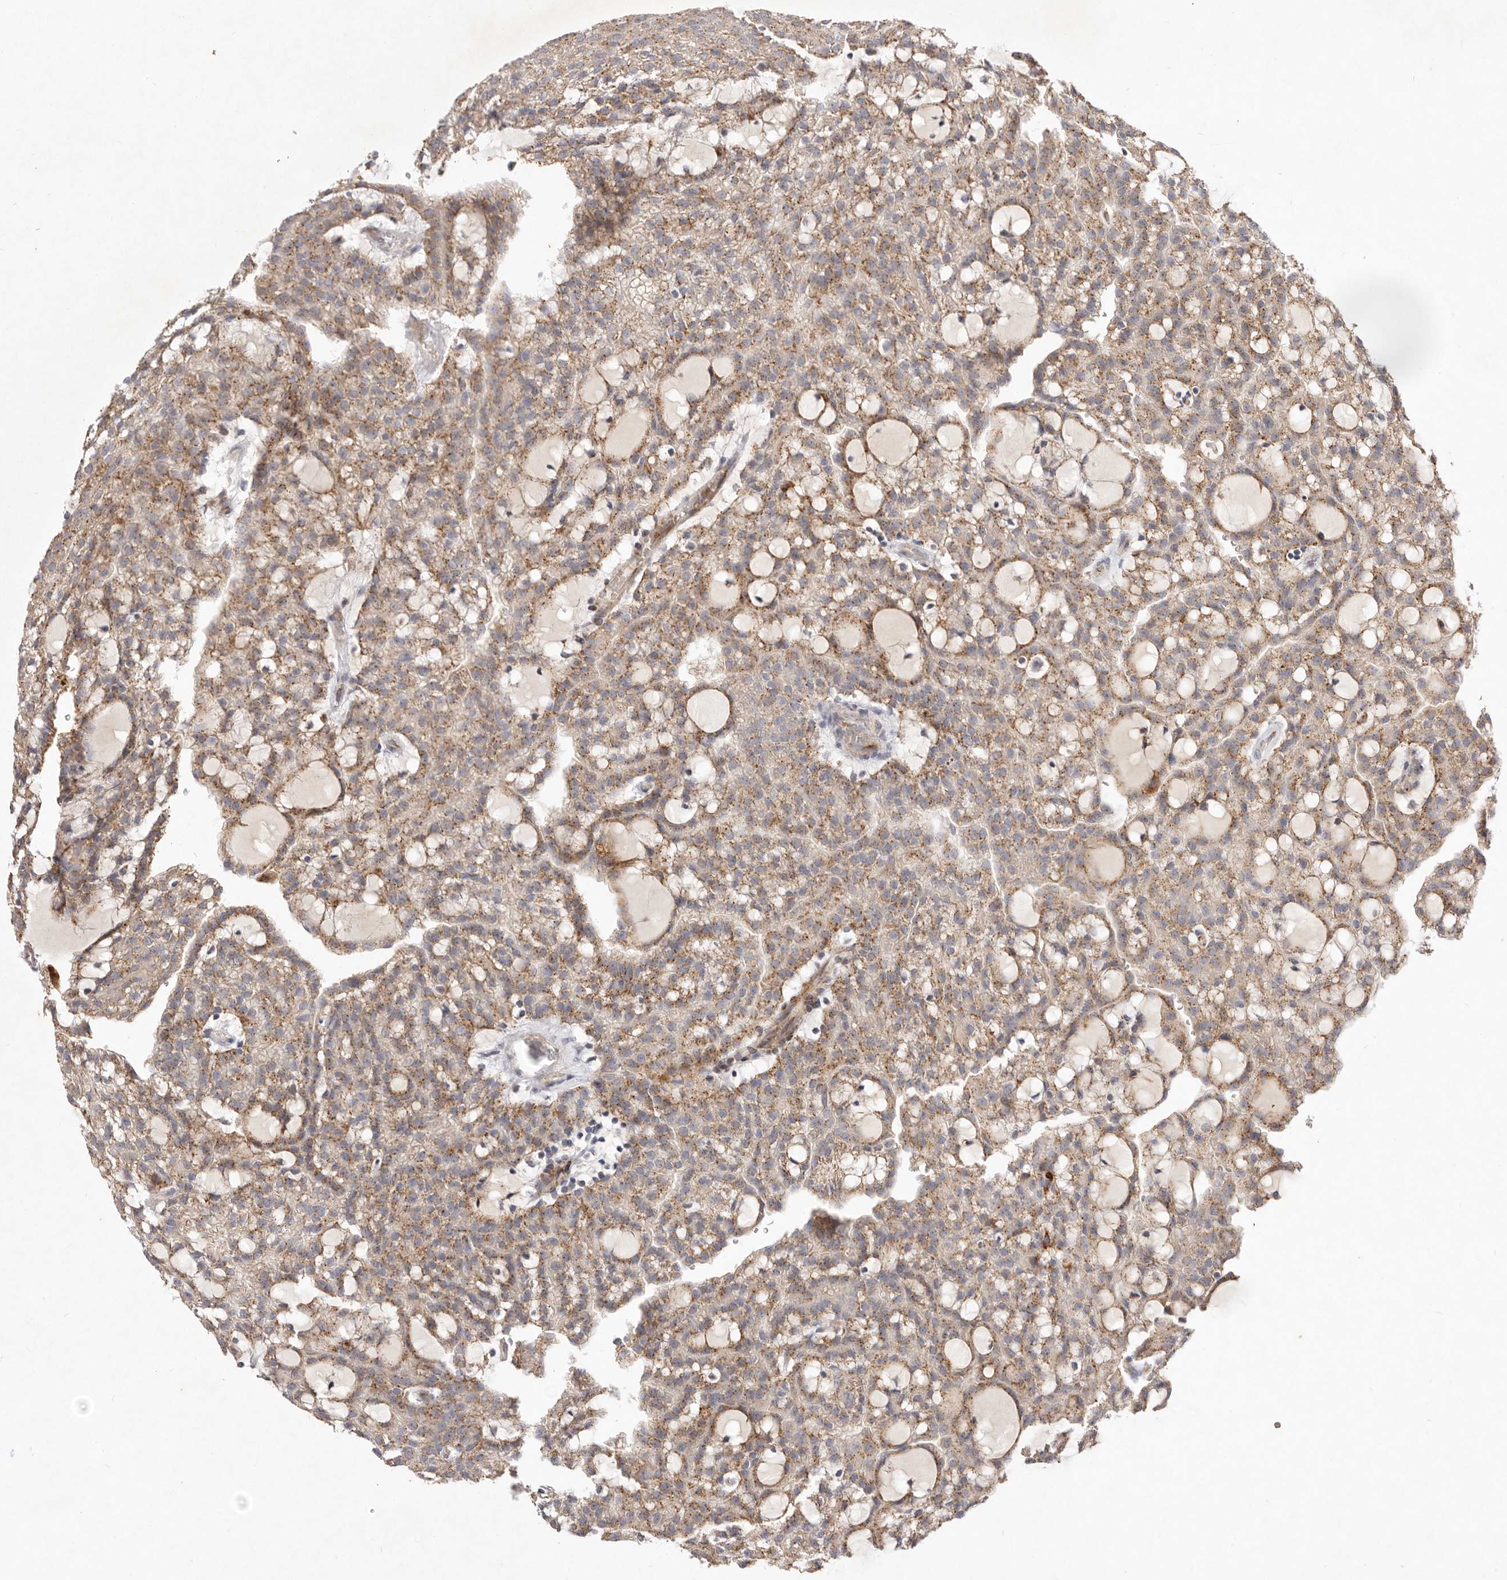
{"staining": {"intensity": "moderate", "quantity": ">75%", "location": "cytoplasmic/membranous"}, "tissue": "renal cancer", "cell_type": "Tumor cells", "image_type": "cancer", "snomed": [{"axis": "morphology", "description": "Adenocarcinoma, NOS"}, {"axis": "topography", "description": "Kidney"}], "caption": "Moderate cytoplasmic/membranous protein positivity is present in about >75% of tumor cells in renal cancer (adenocarcinoma).", "gene": "USP24", "patient": {"sex": "male", "age": 63}}